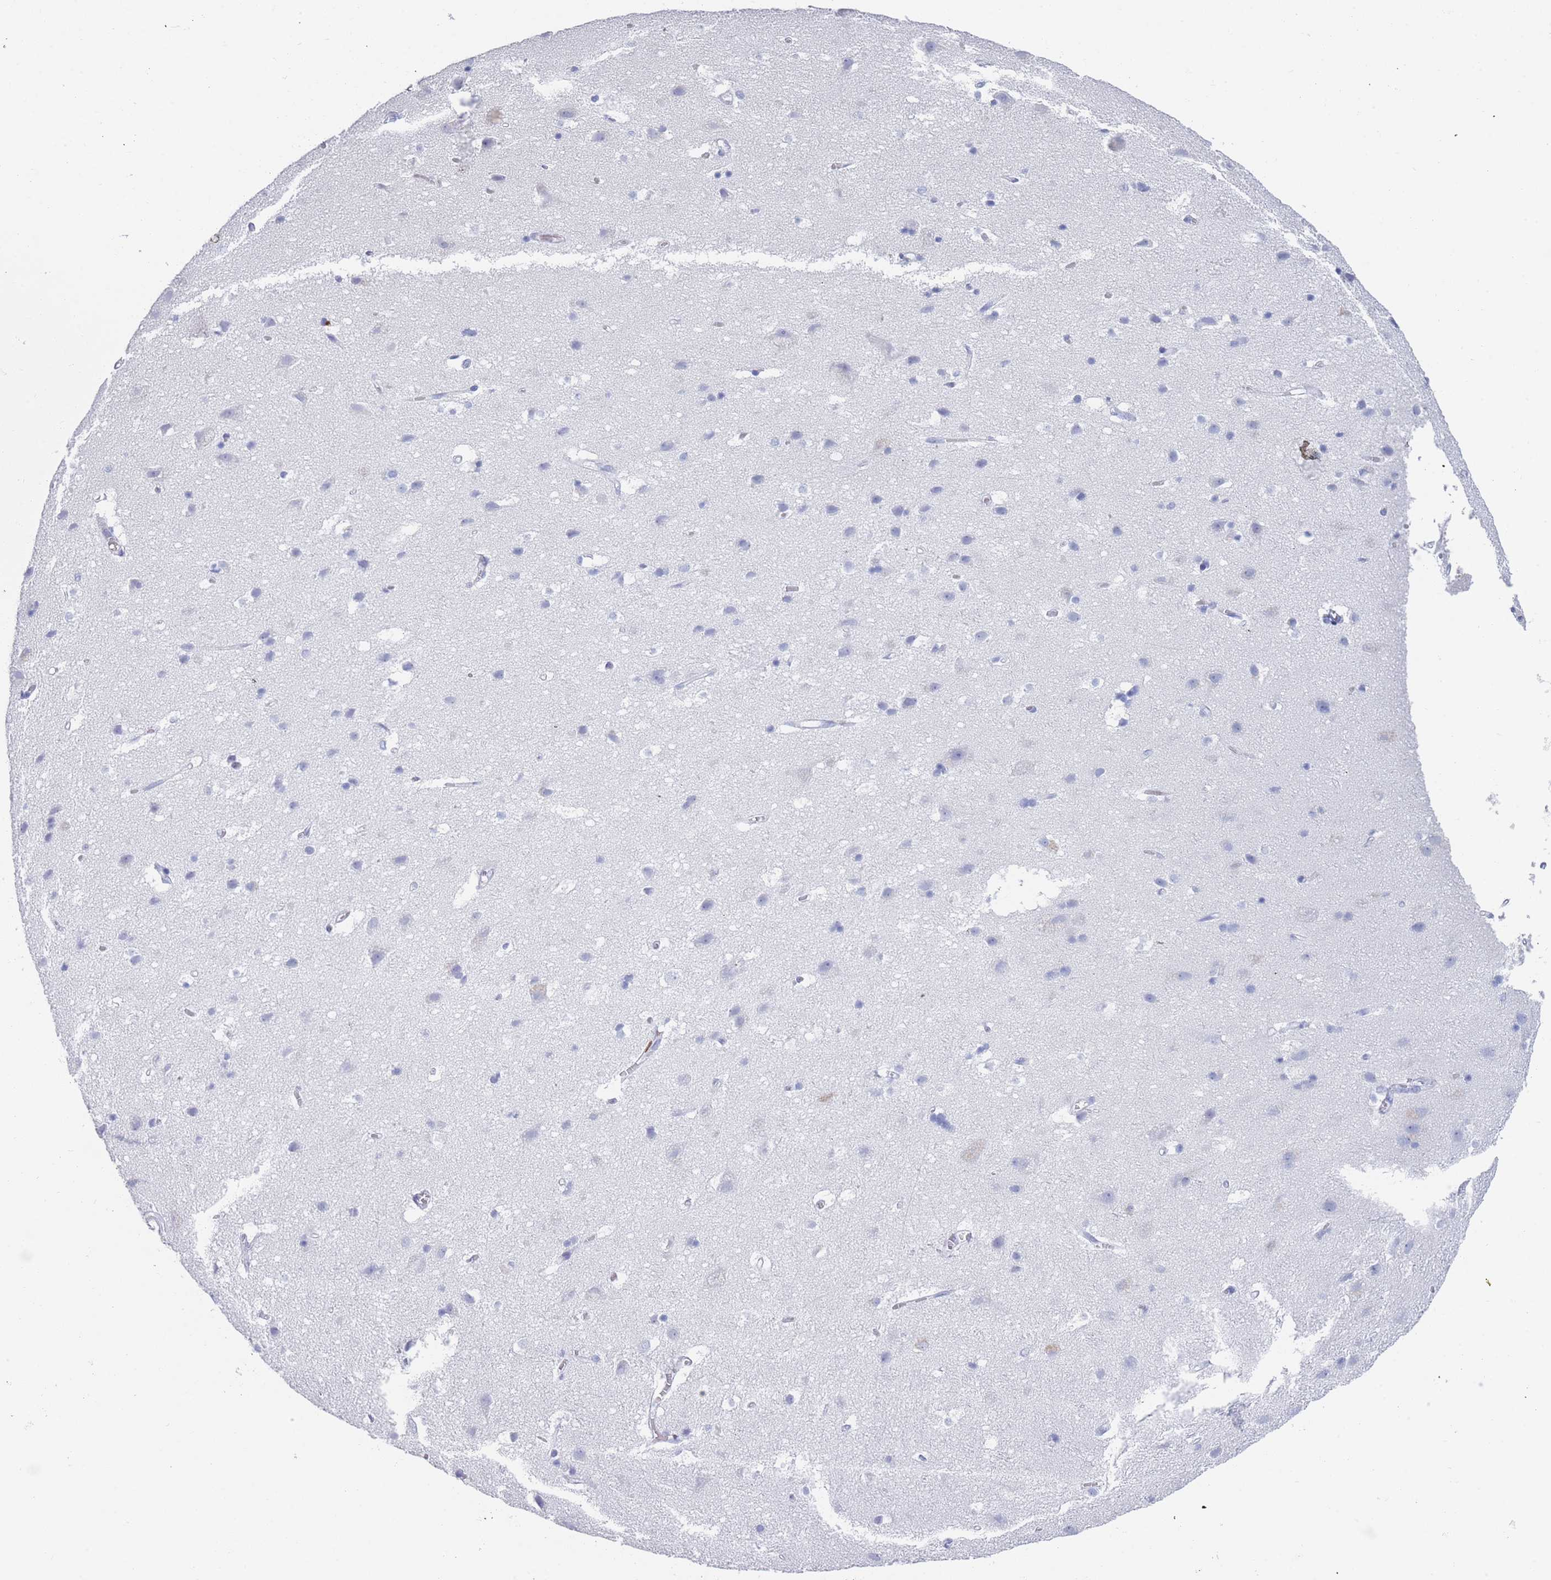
{"staining": {"intensity": "negative", "quantity": "none", "location": "none"}, "tissue": "cerebral cortex", "cell_type": "Endothelial cells", "image_type": "normal", "snomed": [{"axis": "morphology", "description": "Normal tissue, NOS"}, {"axis": "topography", "description": "Cerebral cortex"}], "caption": "Immunohistochemistry micrograph of benign cerebral cortex: human cerebral cortex stained with DAB displays no significant protein positivity in endothelial cells. Nuclei are stained in blue.", "gene": "OR5D16", "patient": {"sex": "male", "age": 54}}